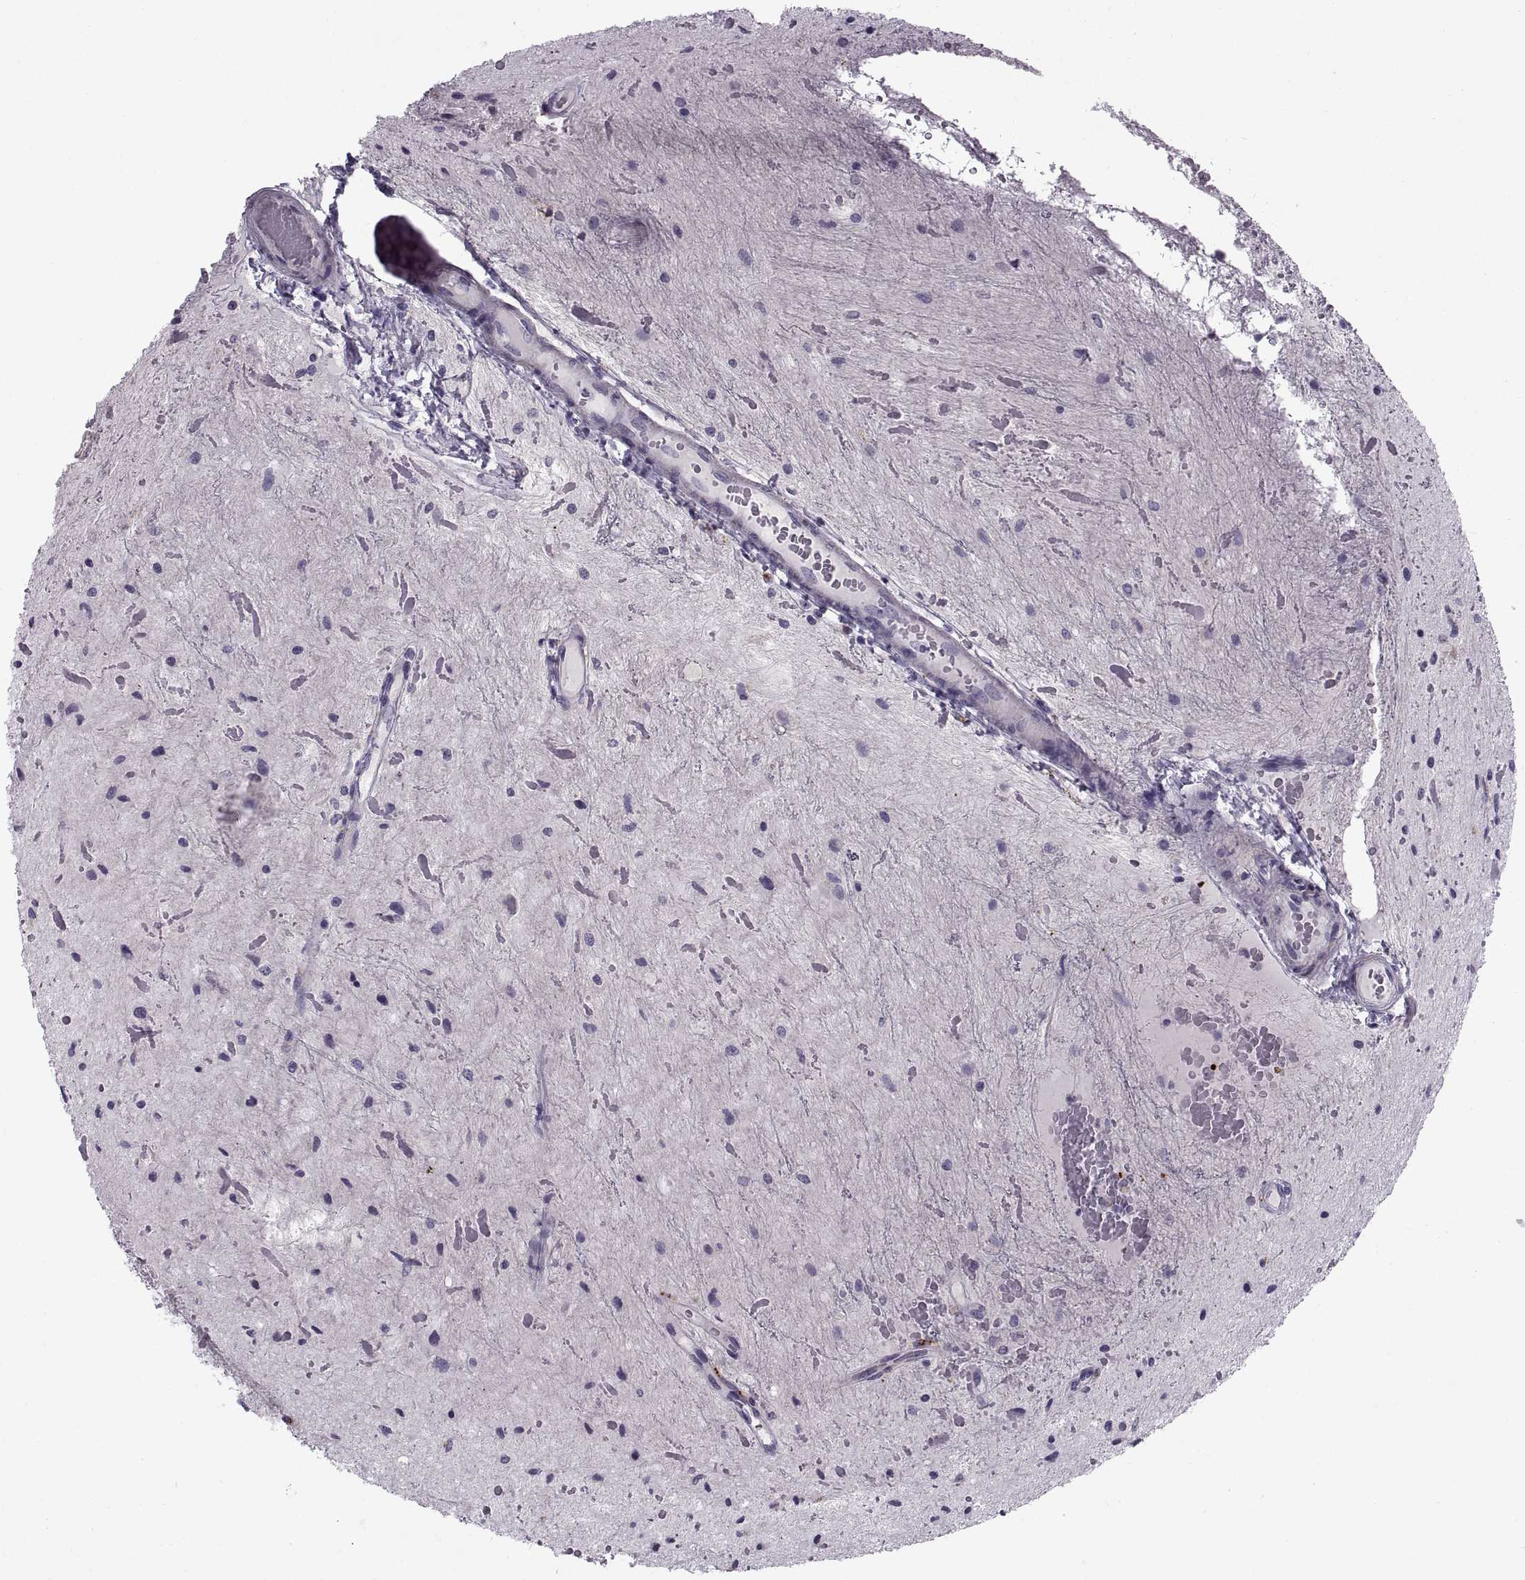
{"staining": {"intensity": "negative", "quantity": "none", "location": "none"}, "tissue": "glioma", "cell_type": "Tumor cells", "image_type": "cancer", "snomed": [{"axis": "morphology", "description": "Glioma, malignant, Low grade"}, {"axis": "topography", "description": "Cerebellum"}], "caption": "Low-grade glioma (malignant) was stained to show a protein in brown. There is no significant positivity in tumor cells.", "gene": "CALCR", "patient": {"sex": "female", "age": 14}}